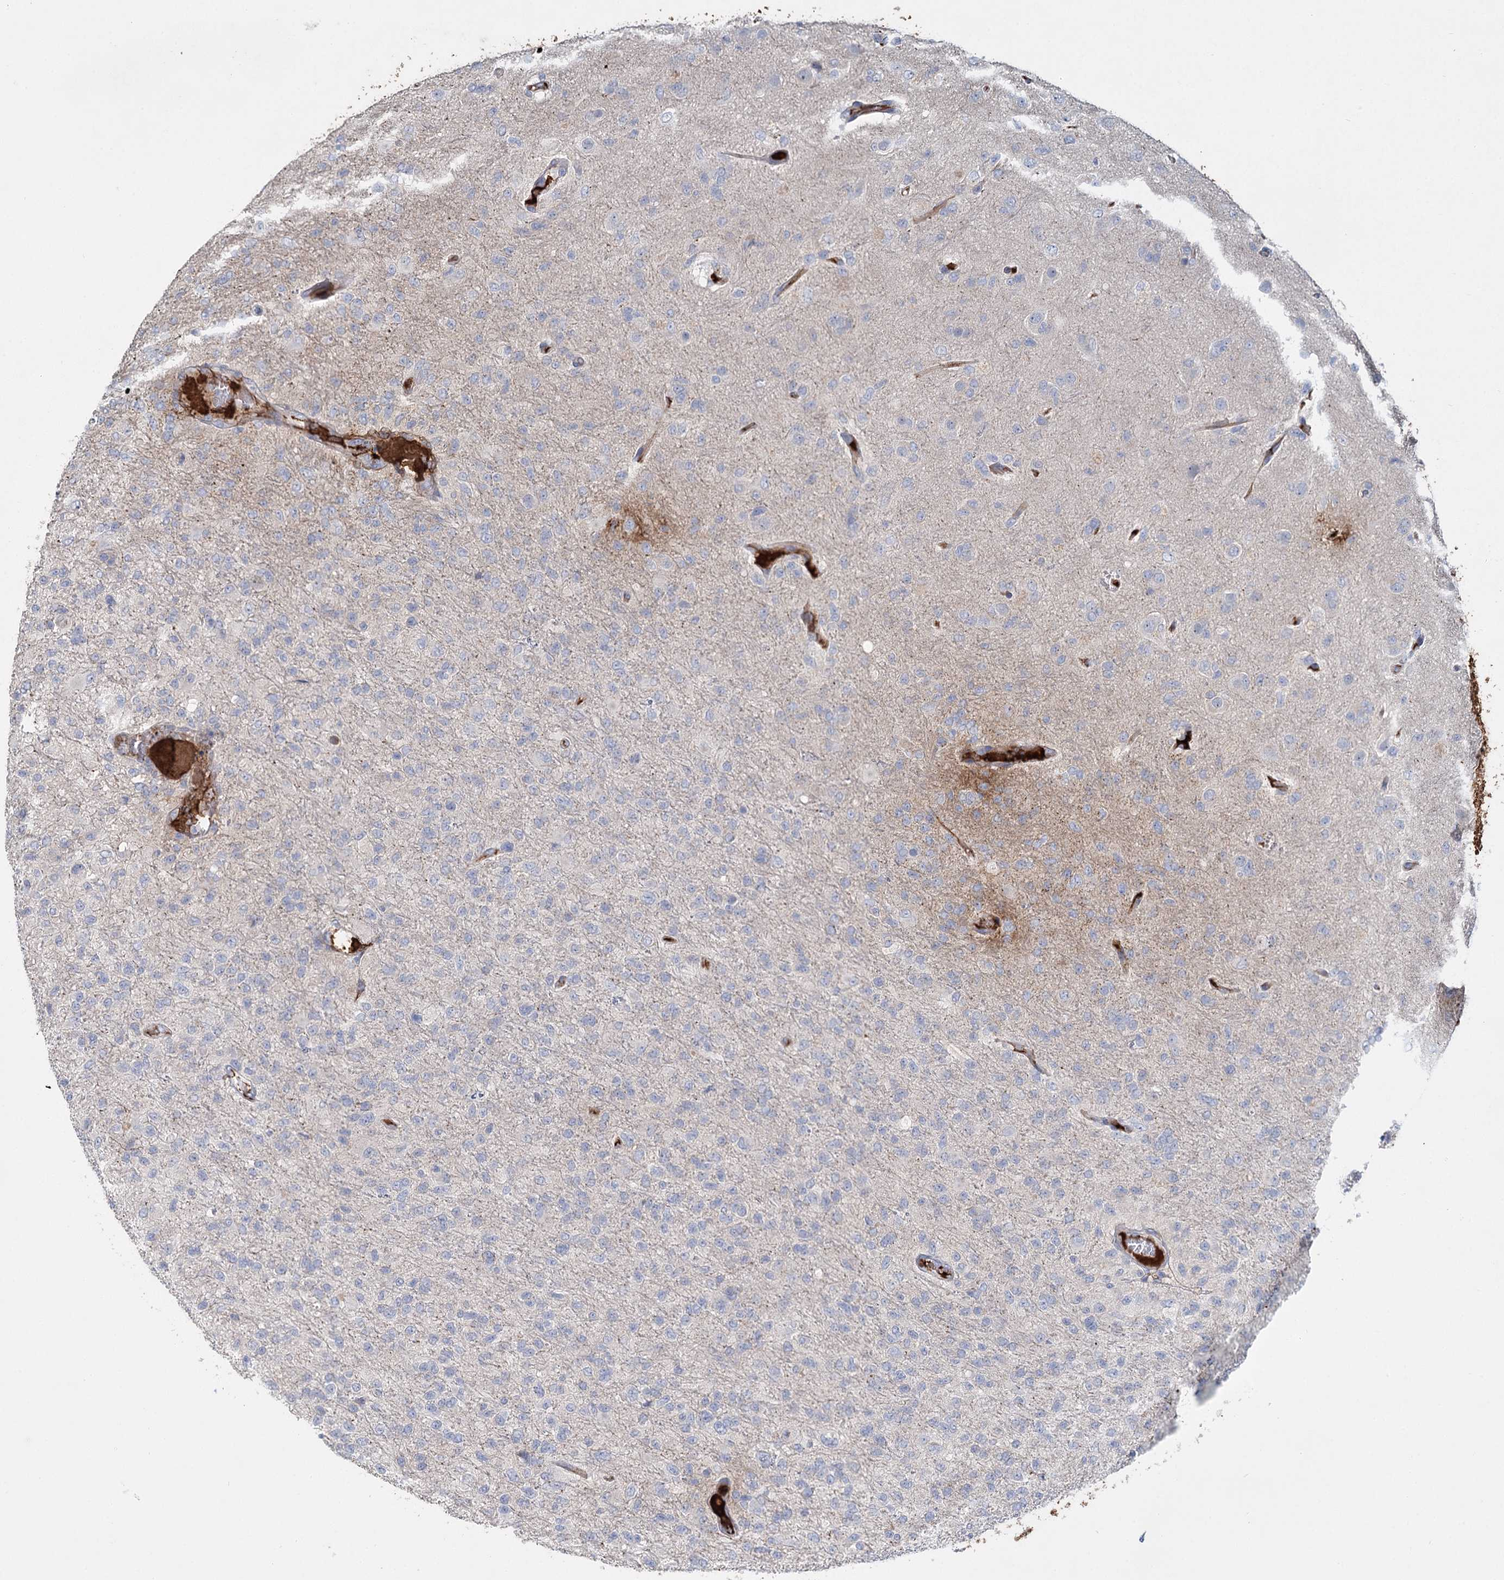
{"staining": {"intensity": "negative", "quantity": "none", "location": "none"}, "tissue": "glioma", "cell_type": "Tumor cells", "image_type": "cancer", "snomed": [{"axis": "morphology", "description": "Glioma, malignant, High grade"}, {"axis": "topography", "description": "Brain"}], "caption": "IHC micrograph of human malignant glioma (high-grade) stained for a protein (brown), which reveals no positivity in tumor cells.", "gene": "ALKBH8", "patient": {"sex": "female", "age": 74}}